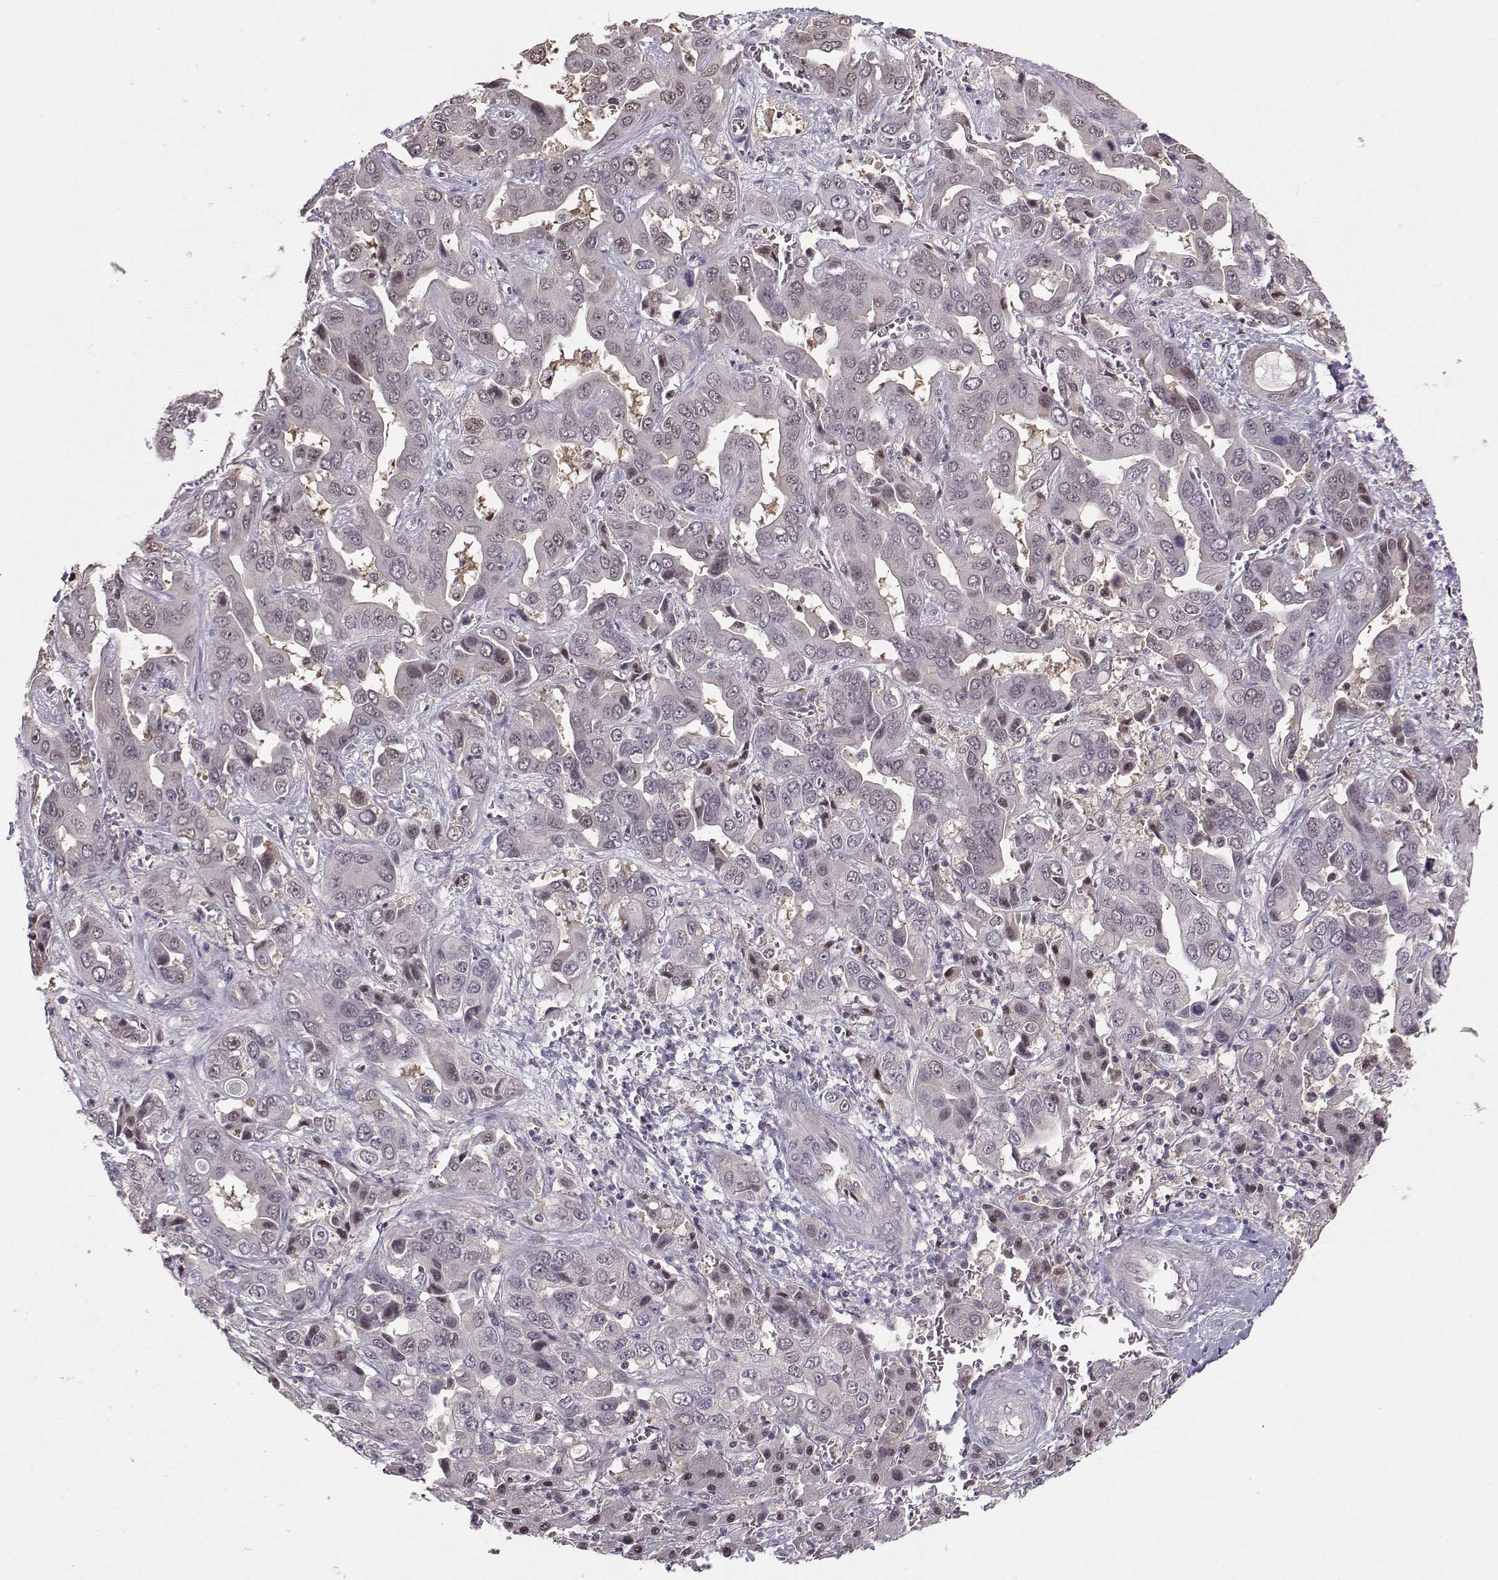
{"staining": {"intensity": "negative", "quantity": "none", "location": "none"}, "tissue": "liver cancer", "cell_type": "Tumor cells", "image_type": "cancer", "snomed": [{"axis": "morphology", "description": "Cholangiocarcinoma"}, {"axis": "topography", "description": "Liver"}], "caption": "Tumor cells are negative for protein expression in human cholangiocarcinoma (liver).", "gene": "PKP2", "patient": {"sex": "female", "age": 52}}